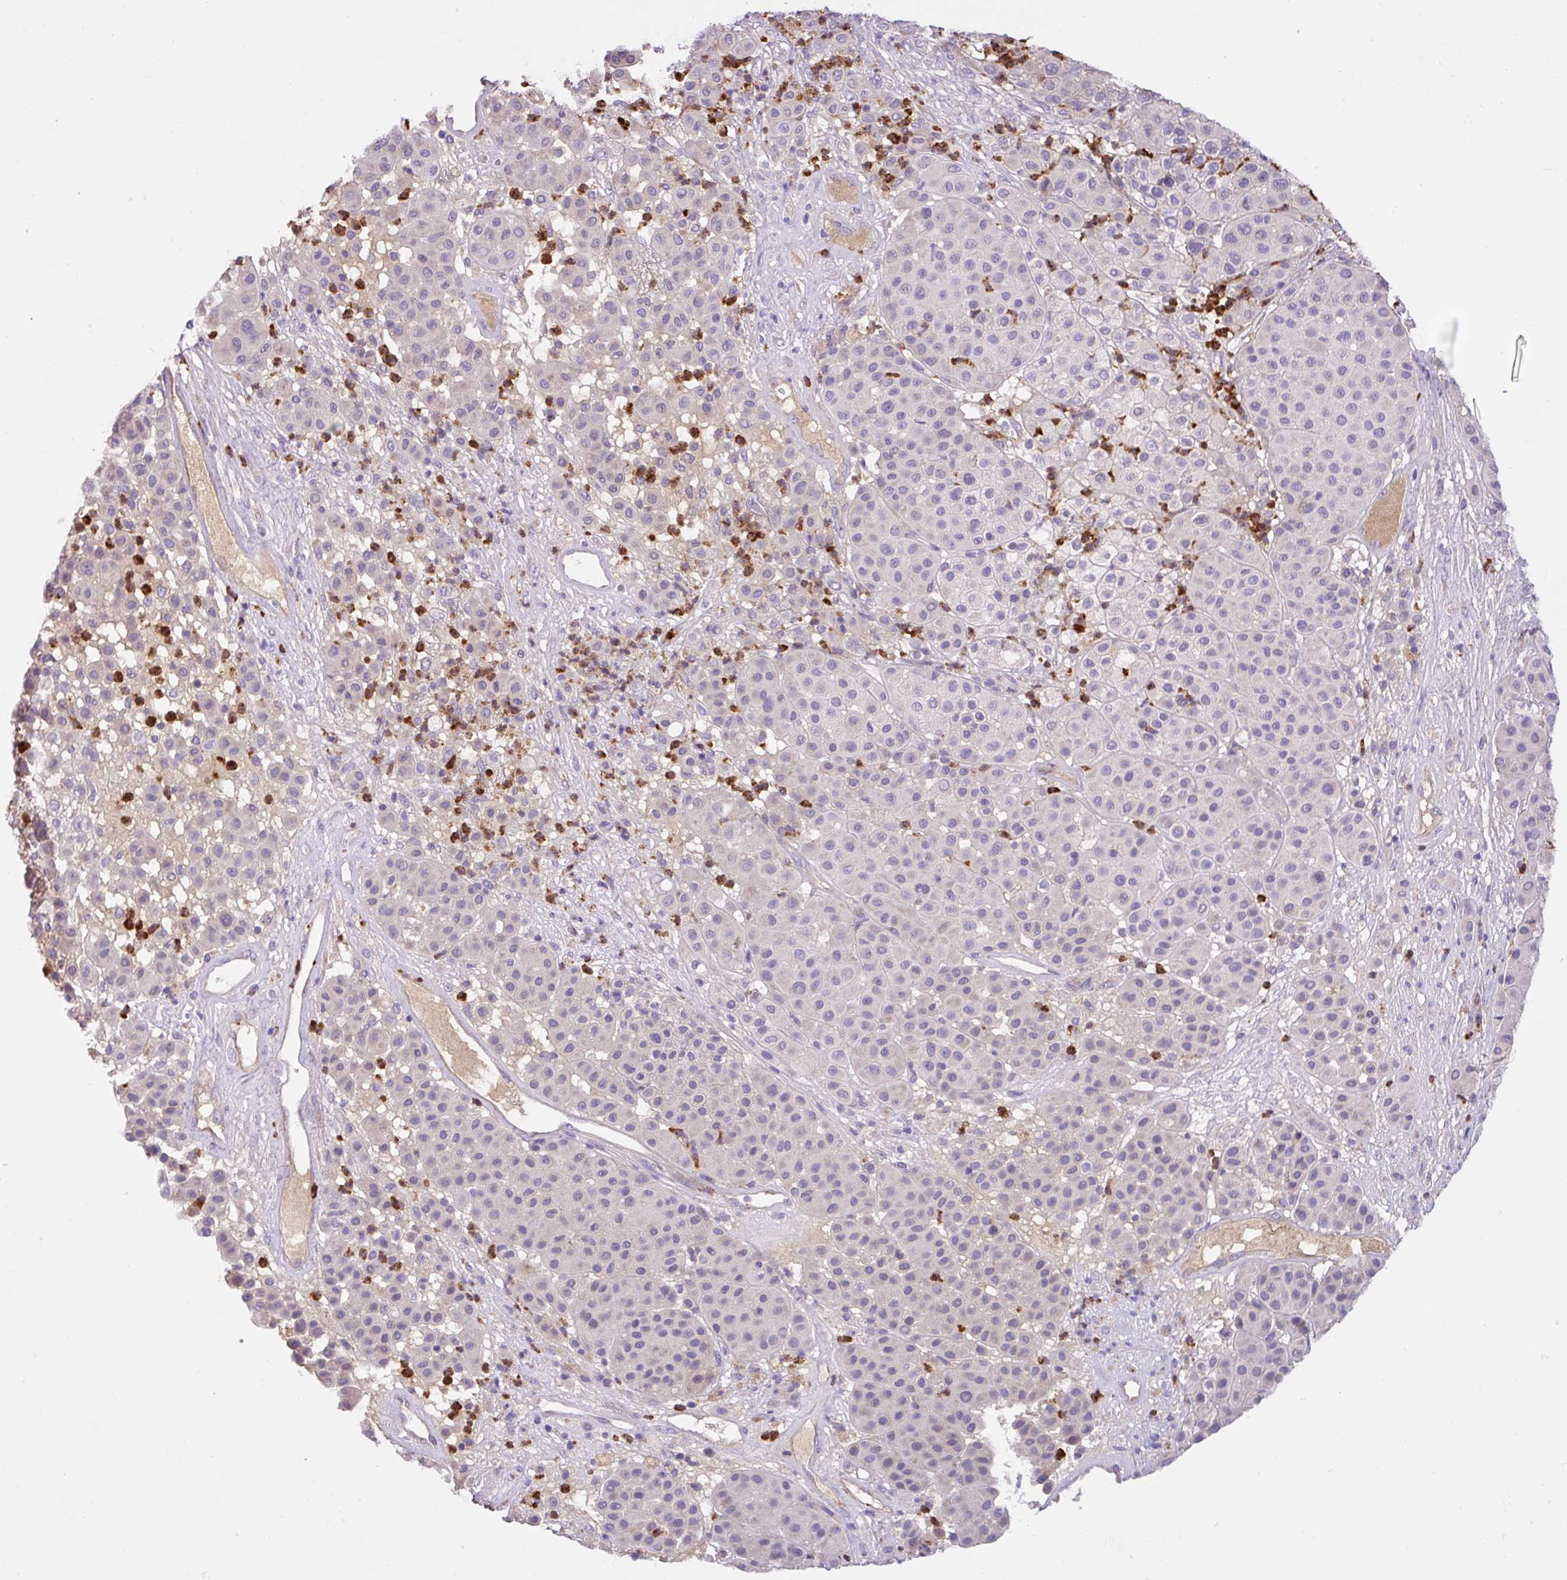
{"staining": {"intensity": "negative", "quantity": "none", "location": "none"}, "tissue": "melanoma", "cell_type": "Tumor cells", "image_type": "cancer", "snomed": [{"axis": "morphology", "description": "Malignant melanoma, Metastatic site"}, {"axis": "topography", "description": "Smooth muscle"}], "caption": "Melanoma was stained to show a protein in brown. There is no significant staining in tumor cells.", "gene": "CRISP3", "patient": {"sex": "male", "age": 41}}